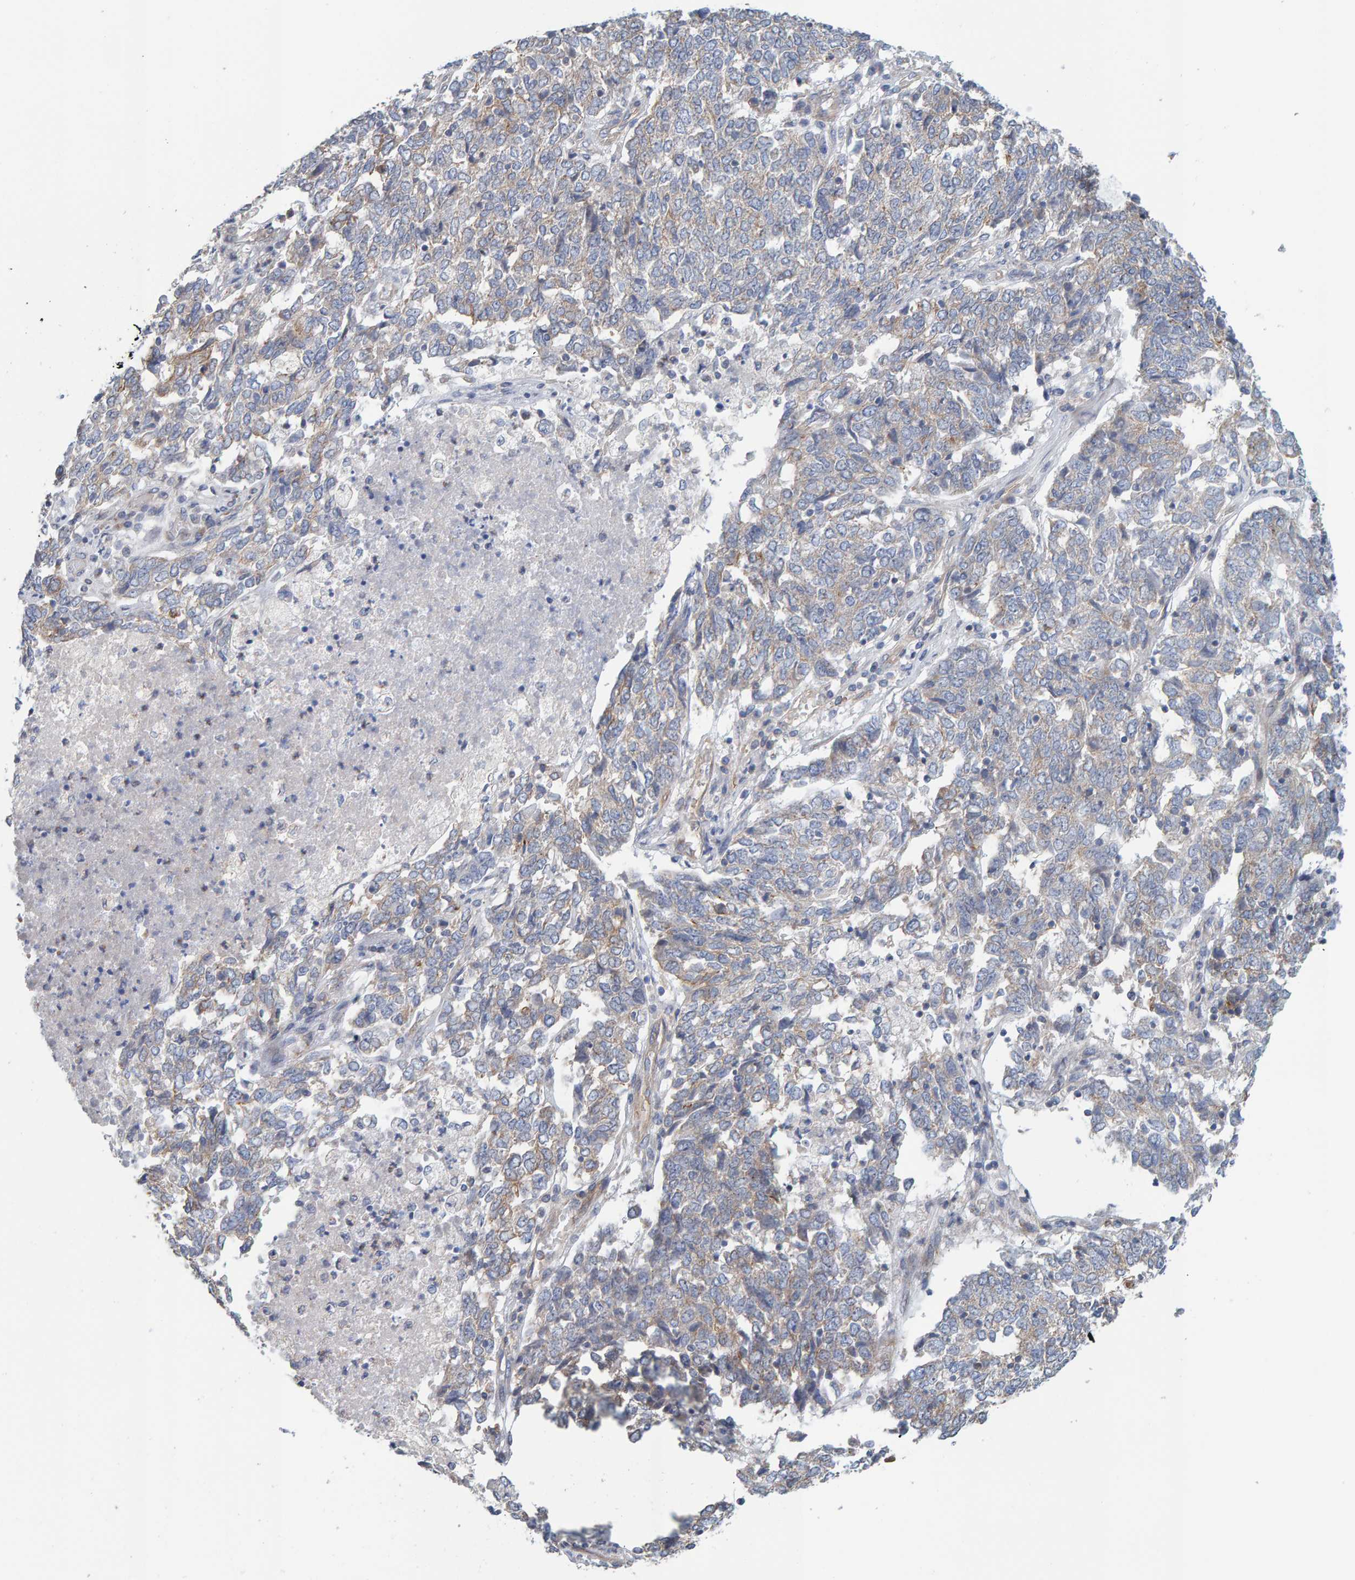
{"staining": {"intensity": "moderate", "quantity": "<25%", "location": "cytoplasmic/membranous"}, "tissue": "endometrial cancer", "cell_type": "Tumor cells", "image_type": "cancer", "snomed": [{"axis": "morphology", "description": "Adenocarcinoma, NOS"}, {"axis": "topography", "description": "Endometrium"}], "caption": "A low amount of moderate cytoplasmic/membranous positivity is present in about <25% of tumor cells in endometrial cancer tissue.", "gene": "RGP1", "patient": {"sex": "female", "age": 80}}